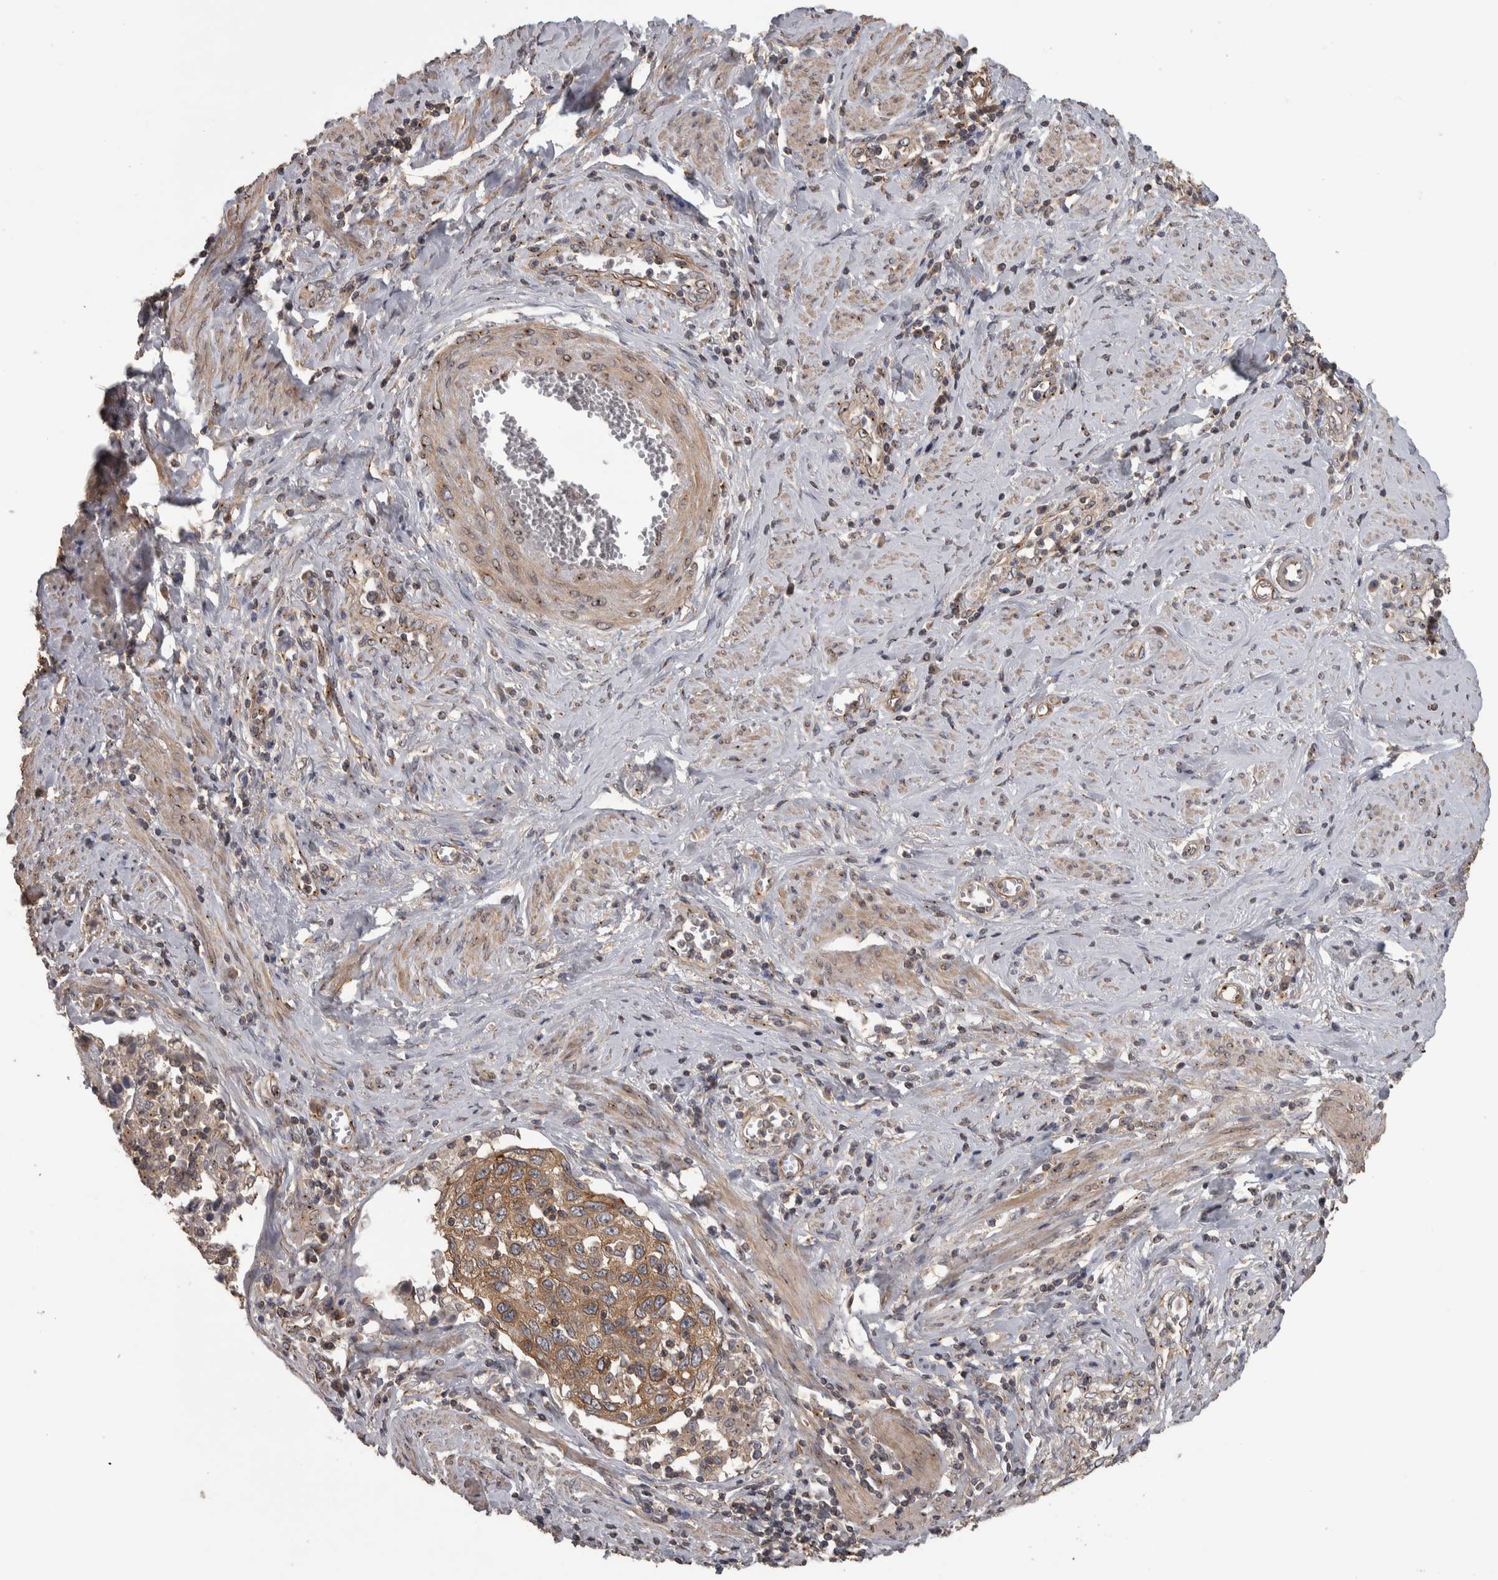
{"staining": {"intensity": "moderate", "quantity": ">75%", "location": "cytoplasmic/membranous"}, "tissue": "cervical cancer", "cell_type": "Tumor cells", "image_type": "cancer", "snomed": [{"axis": "morphology", "description": "Squamous cell carcinoma, NOS"}, {"axis": "topography", "description": "Cervix"}], "caption": "Cervical cancer was stained to show a protein in brown. There is medium levels of moderate cytoplasmic/membranous staining in approximately >75% of tumor cells.", "gene": "IFRD1", "patient": {"sex": "female", "age": 53}}